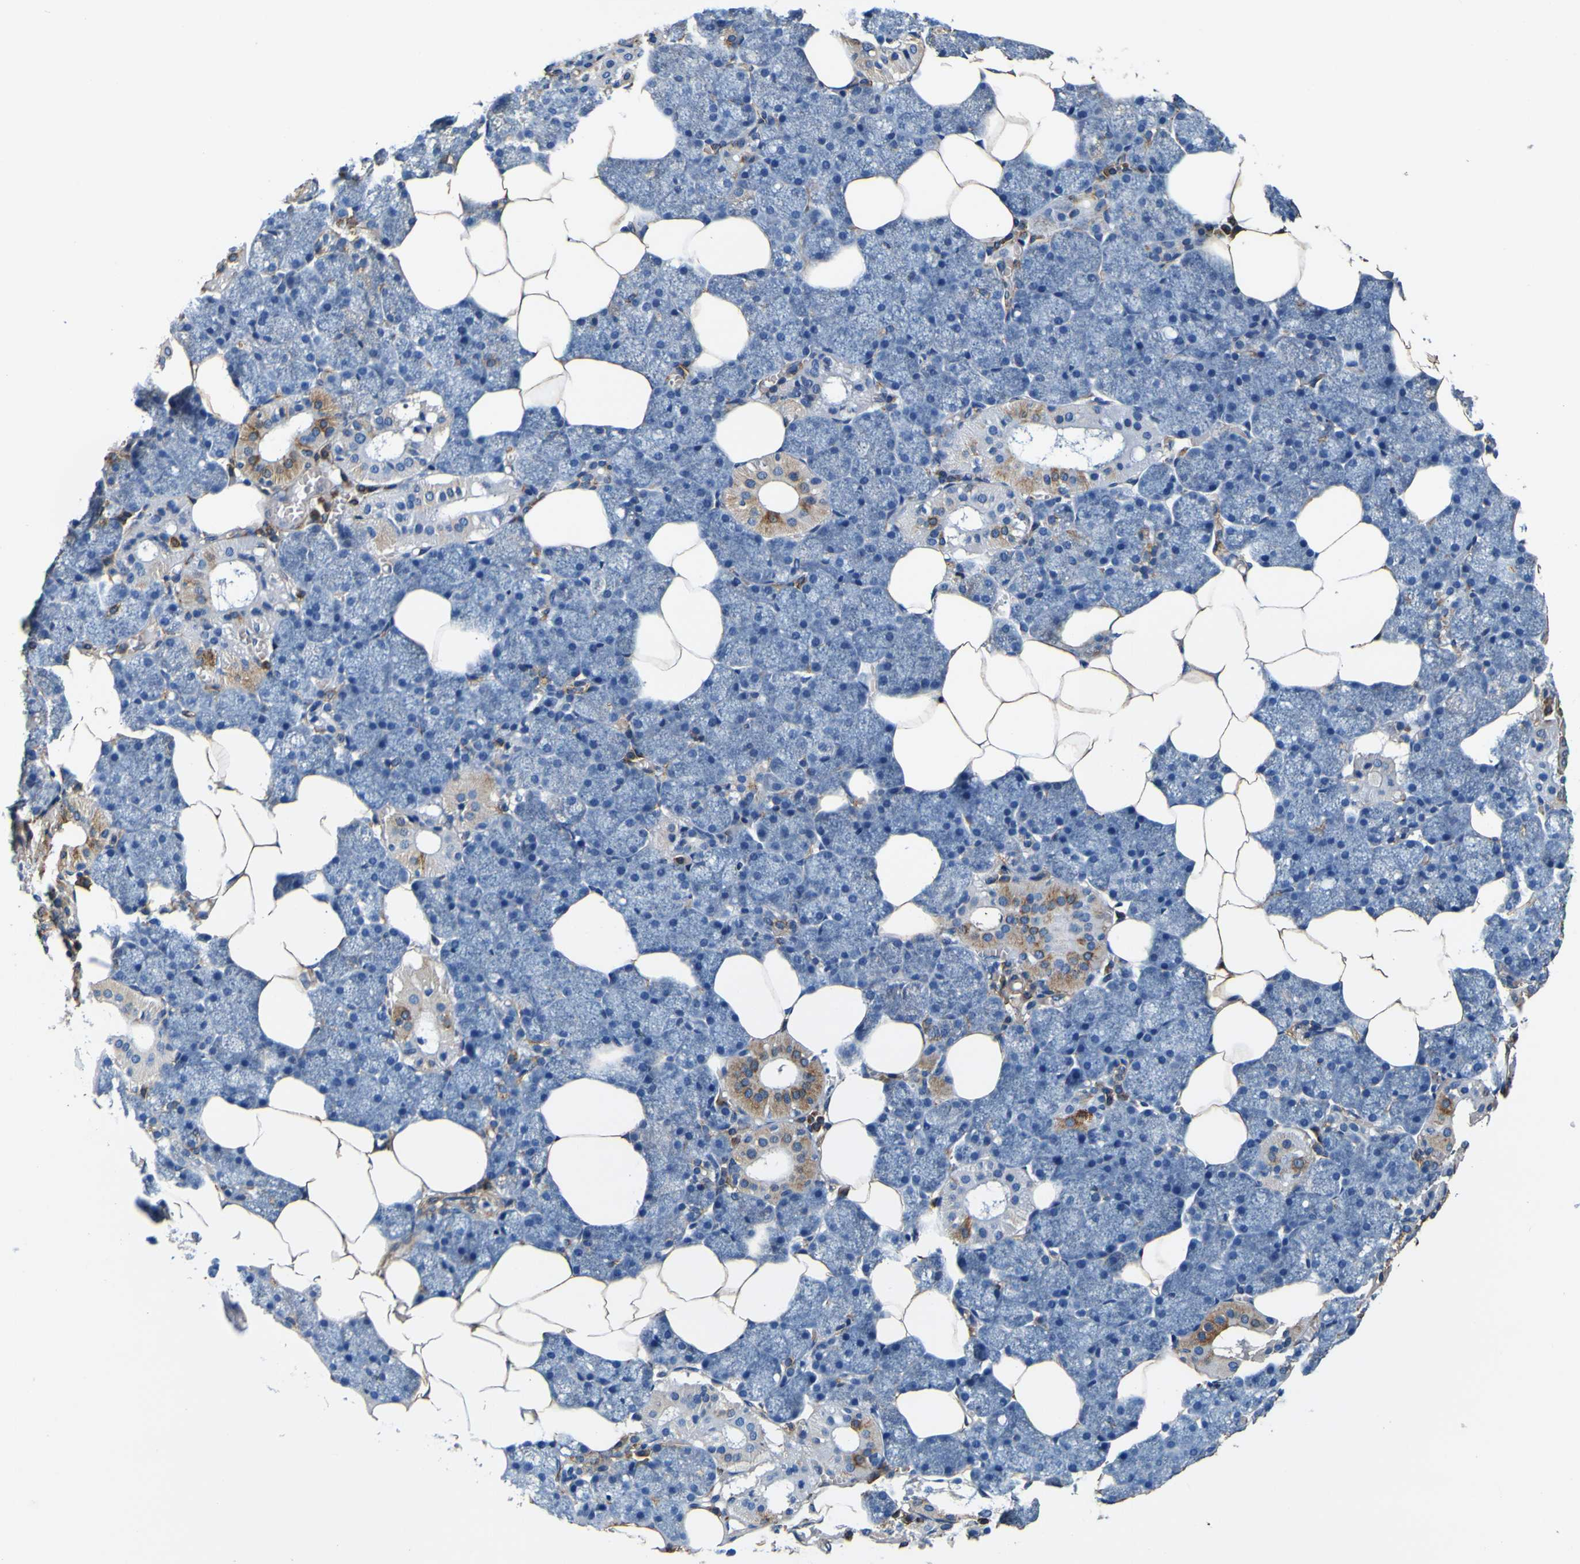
{"staining": {"intensity": "weak", "quantity": ">75%", "location": "cytoplasmic/membranous"}, "tissue": "salivary gland", "cell_type": "Glandular cells", "image_type": "normal", "snomed": [{"axis": "morphology", "description": "Normal tissue, NOS"}, {"axis": "topography", "description": "Salivary gland"}], "caption": "Immunohistochemistry (IHC) photomicrograph of benign salivary gland: human salivary gland stained using IHC exhibits low levels of weak protein expression localized specifically in the cytoplasmic/membranous of glandular cells, appearing as a cytoplasmic/membranous brown color.", "gene": "TUBA1B", "patient": {"sex": "male", "age": 62}}